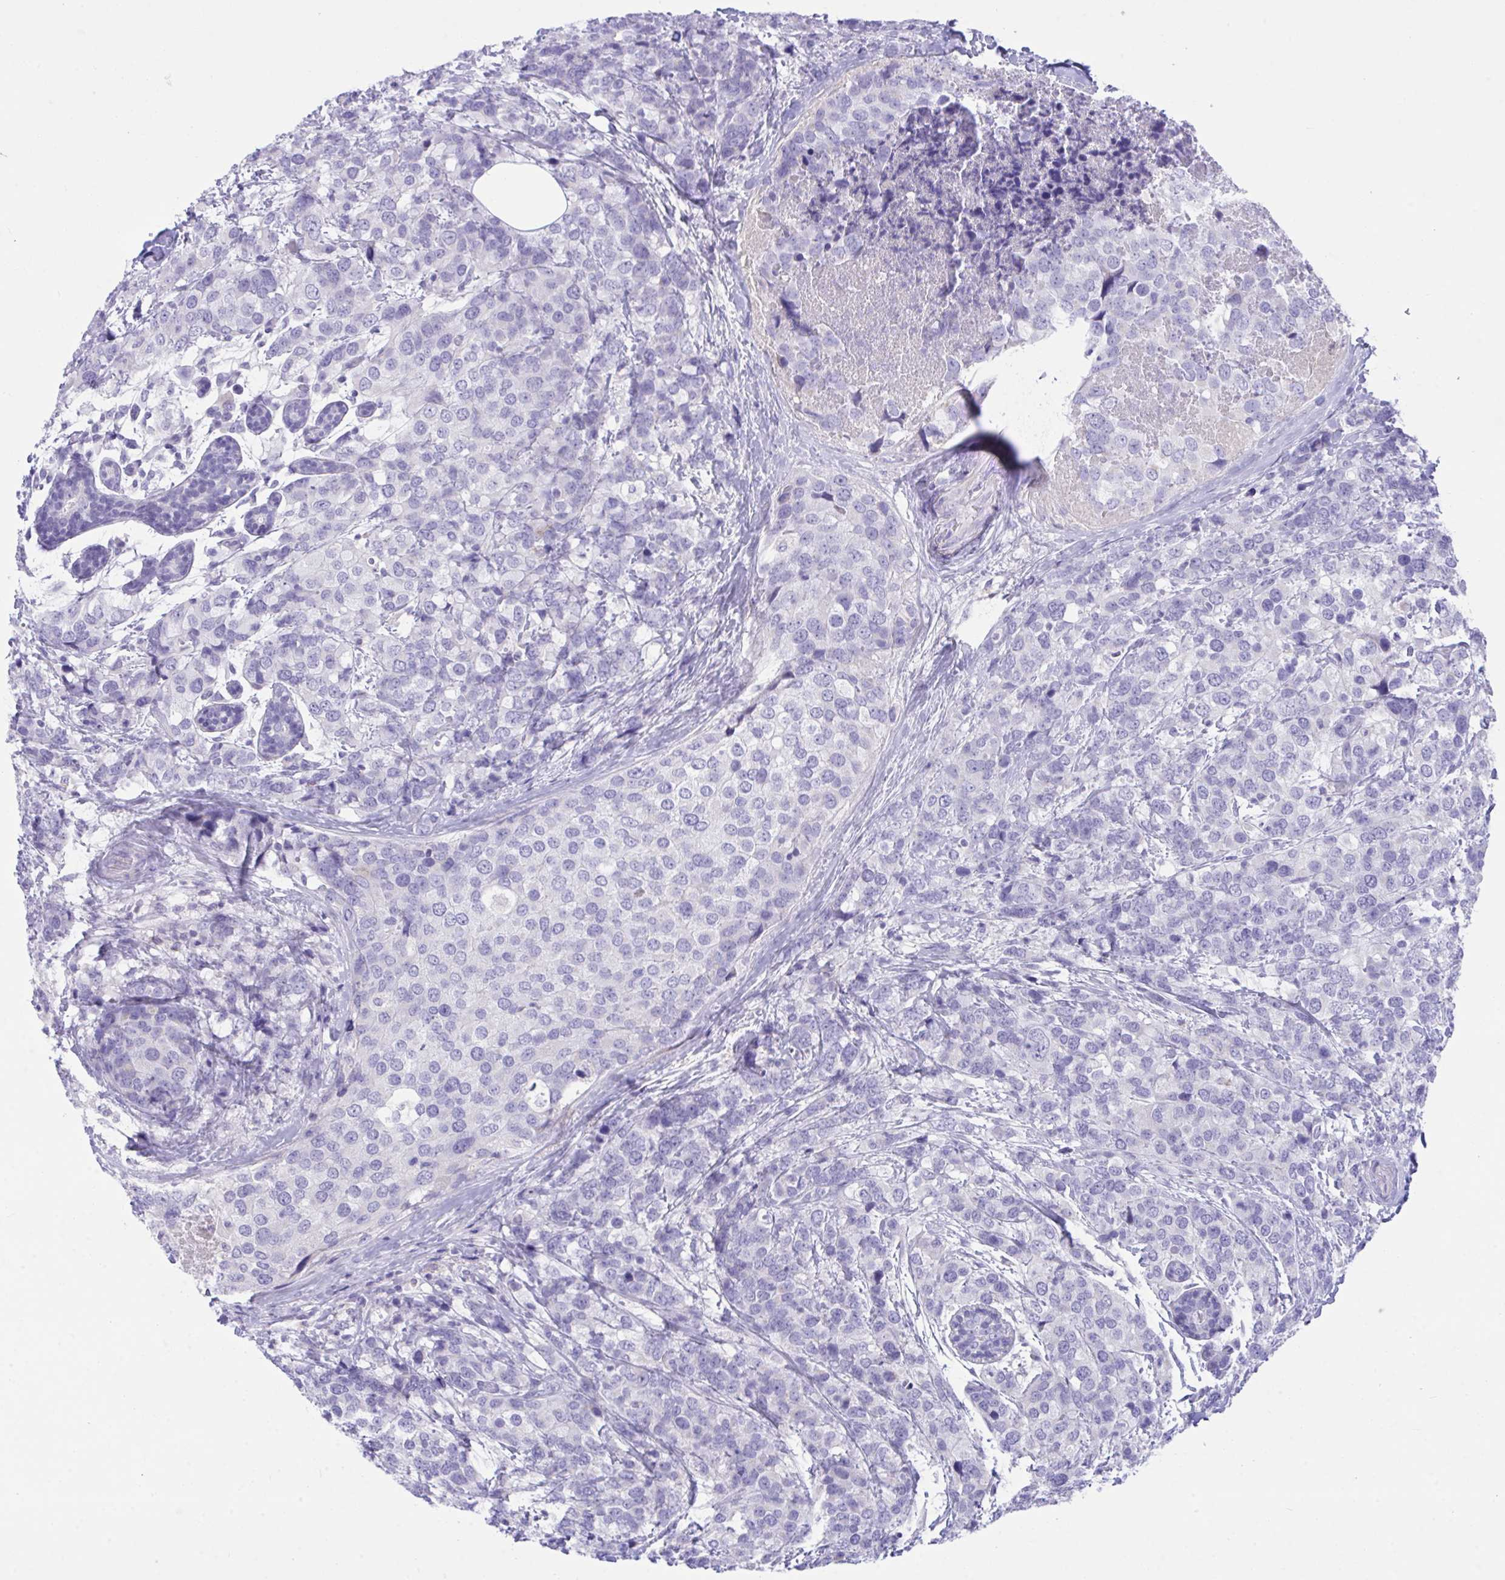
{"staining": {"intensity": "negative", "quantity": "none", "location": "none"}, "tissue": "breast cancer", "cell_type": "Tumor cells", "image_type": "cancer", "snomed": [{"axis": "morphology", "description": "Lobular carcinoma"}, {"axis": "topography", "description": "Breast"}], "caption": "The photomicrograph shows no staining of tumor cells in breast cancer.", "gene": "PLEKHH1", "patient": {"sex": "female", "age": 59}}